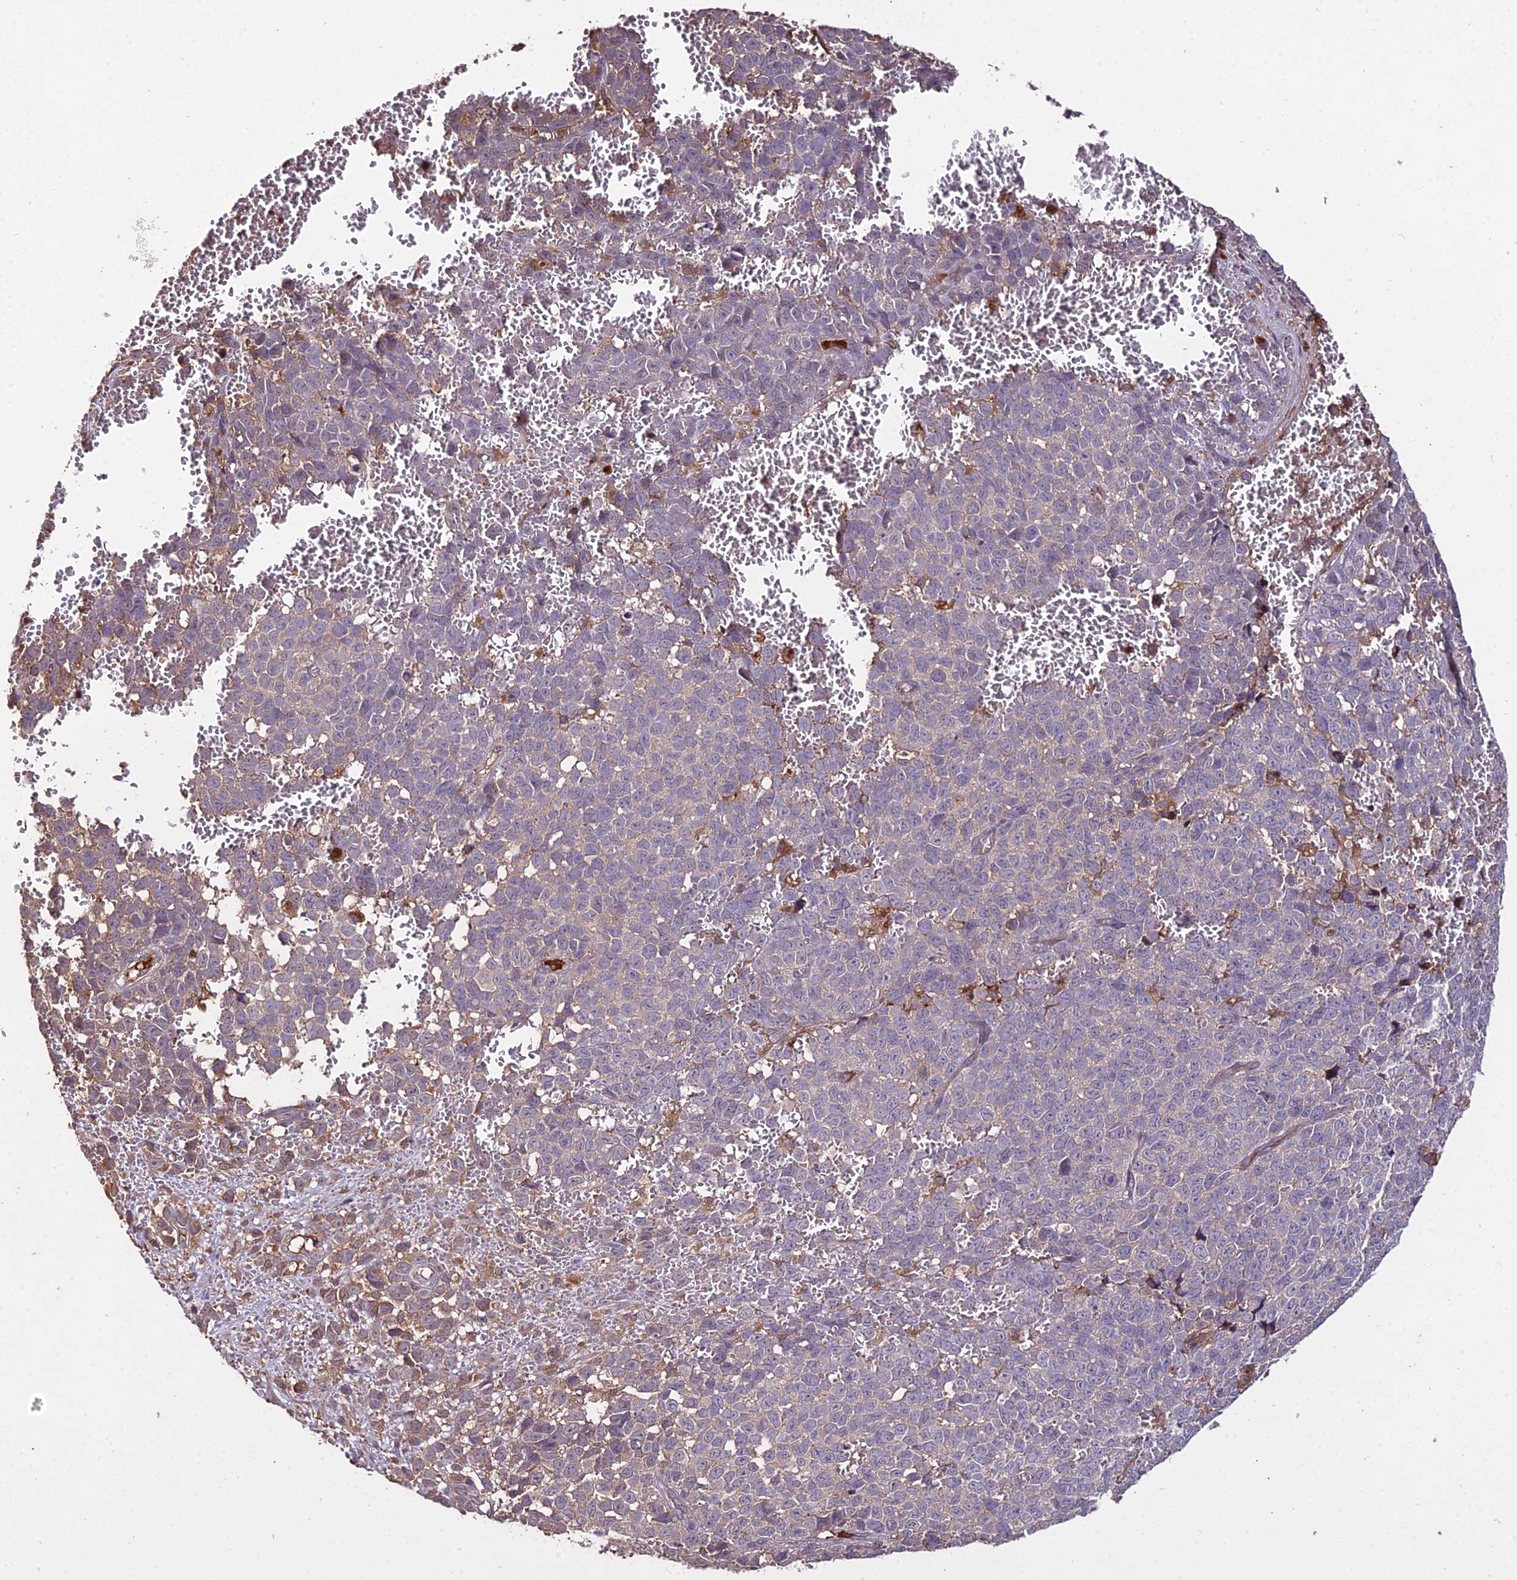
{"staining": {"intensity": "weak", "quantity": "25%-75%", "location": "cytoplasmic/membranous"}, "tissue": "melanoma", "cell_type": "Tumor cells", "image_type": "cancer", "snomed": [{"axis": "morphology", "description": "Malignant melanoma, NOS"}, {"axis": "topography", "description": "Nose, NOS"}], "caption": "Melanoma stained for a protein (brown) reveals weak cytoplasmic/membranous positive expression in about 25%-75% of tumor cells.", "gene": "KCTD16", "patient": {"sex": "female", "age": 48}}